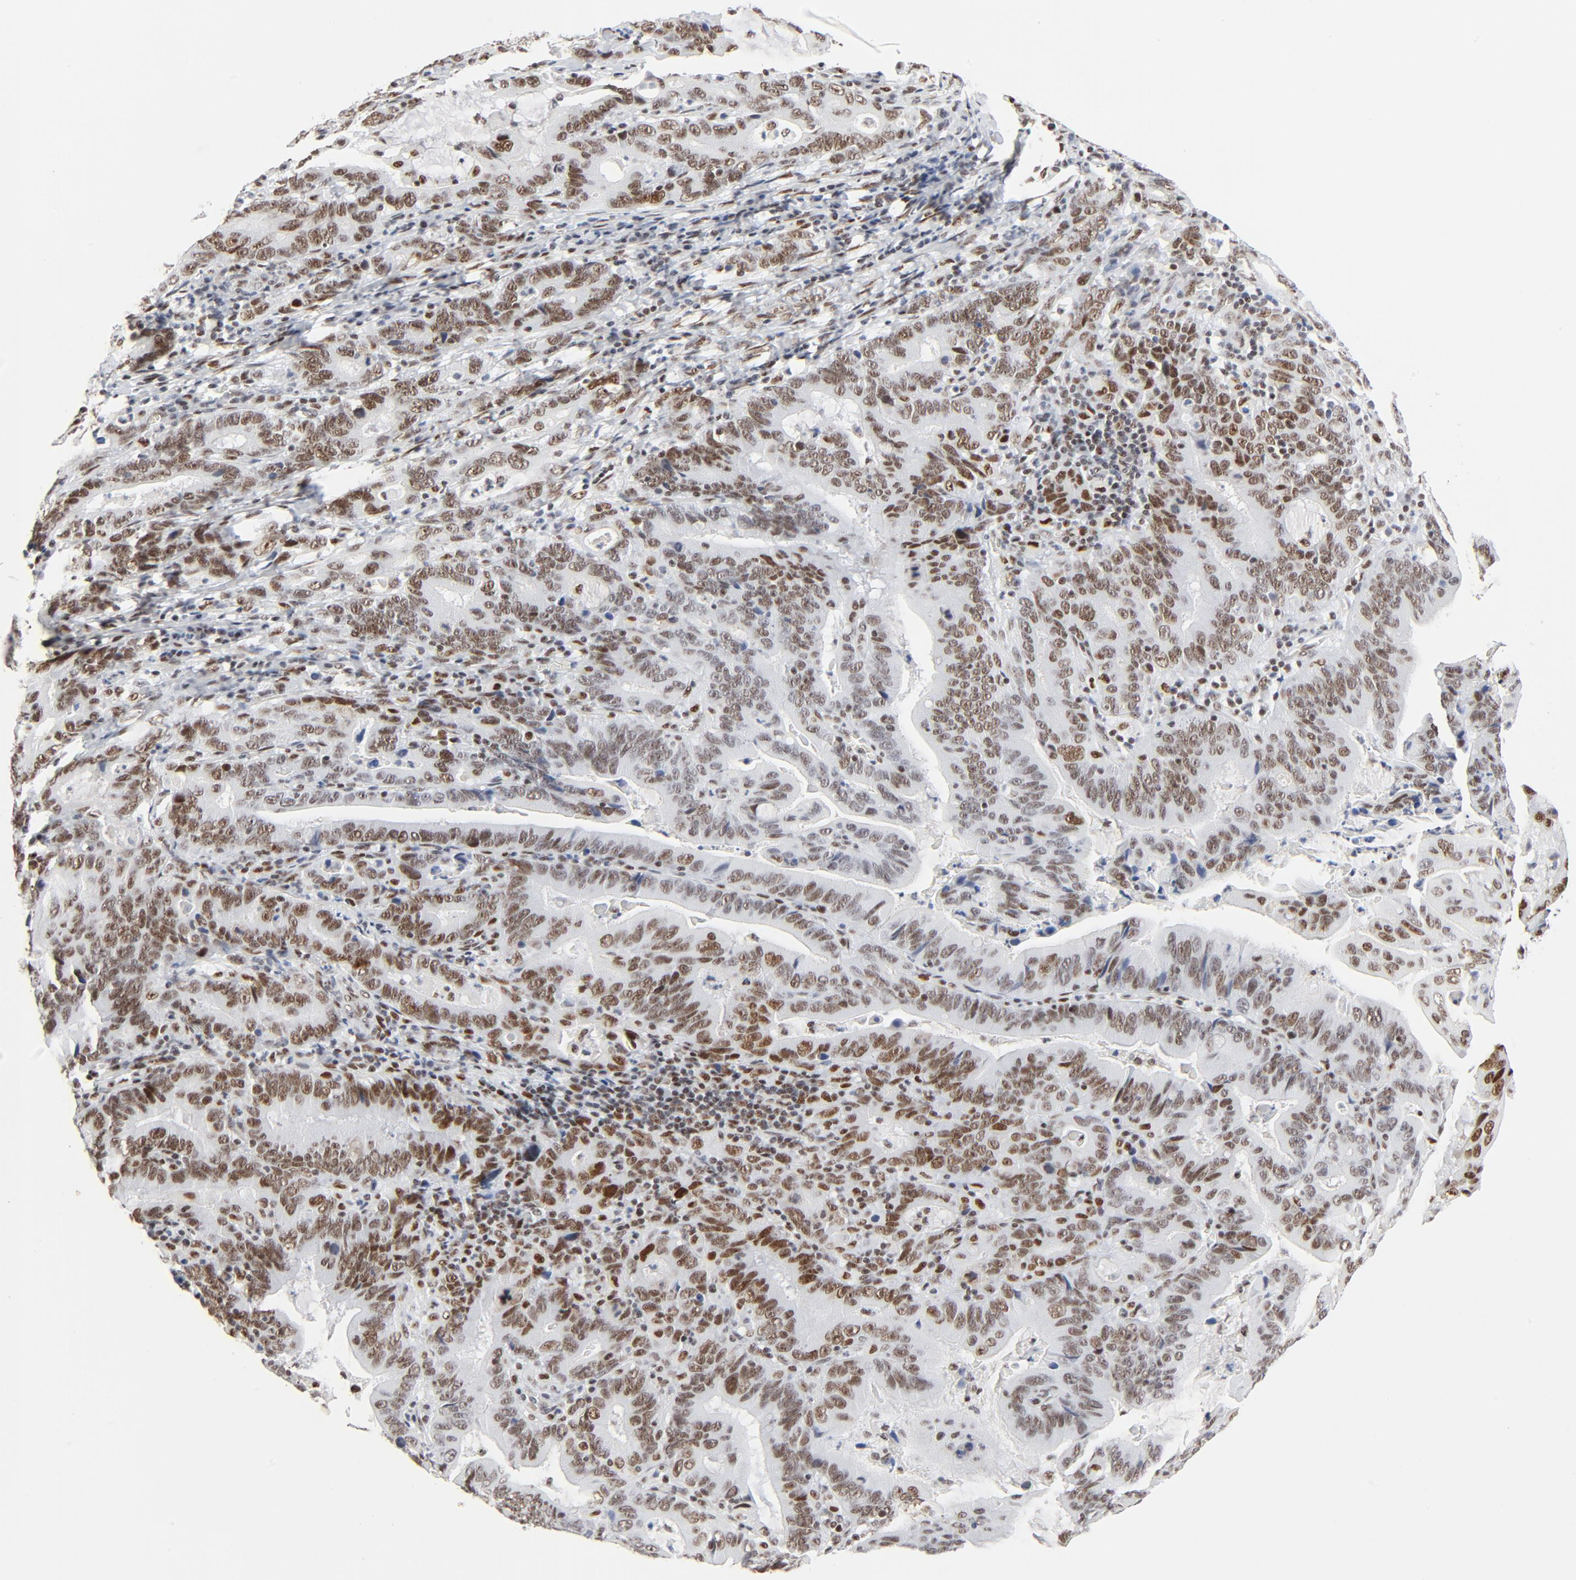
{"staining": {"intensity": "moderate", "quantity": ">75%", "location": "nuclear"}, "tissue": "stomach cancer", "cell_type": "Tumor cells", "image_type": "cancer", "snomed": [{"axis": "morphology", "description": "Adenocarcinoma, NOS"}, {"axis": "topography", "description": "Stomach, upper"}], "caption": "Protein staining demonstrates moderate nuclear staining in approximately >75% of tumor cells in stomach cancer (adenocarcinoma).", "gene": "GTF2H1", "patient": {"sex": "male", "age": 63}}